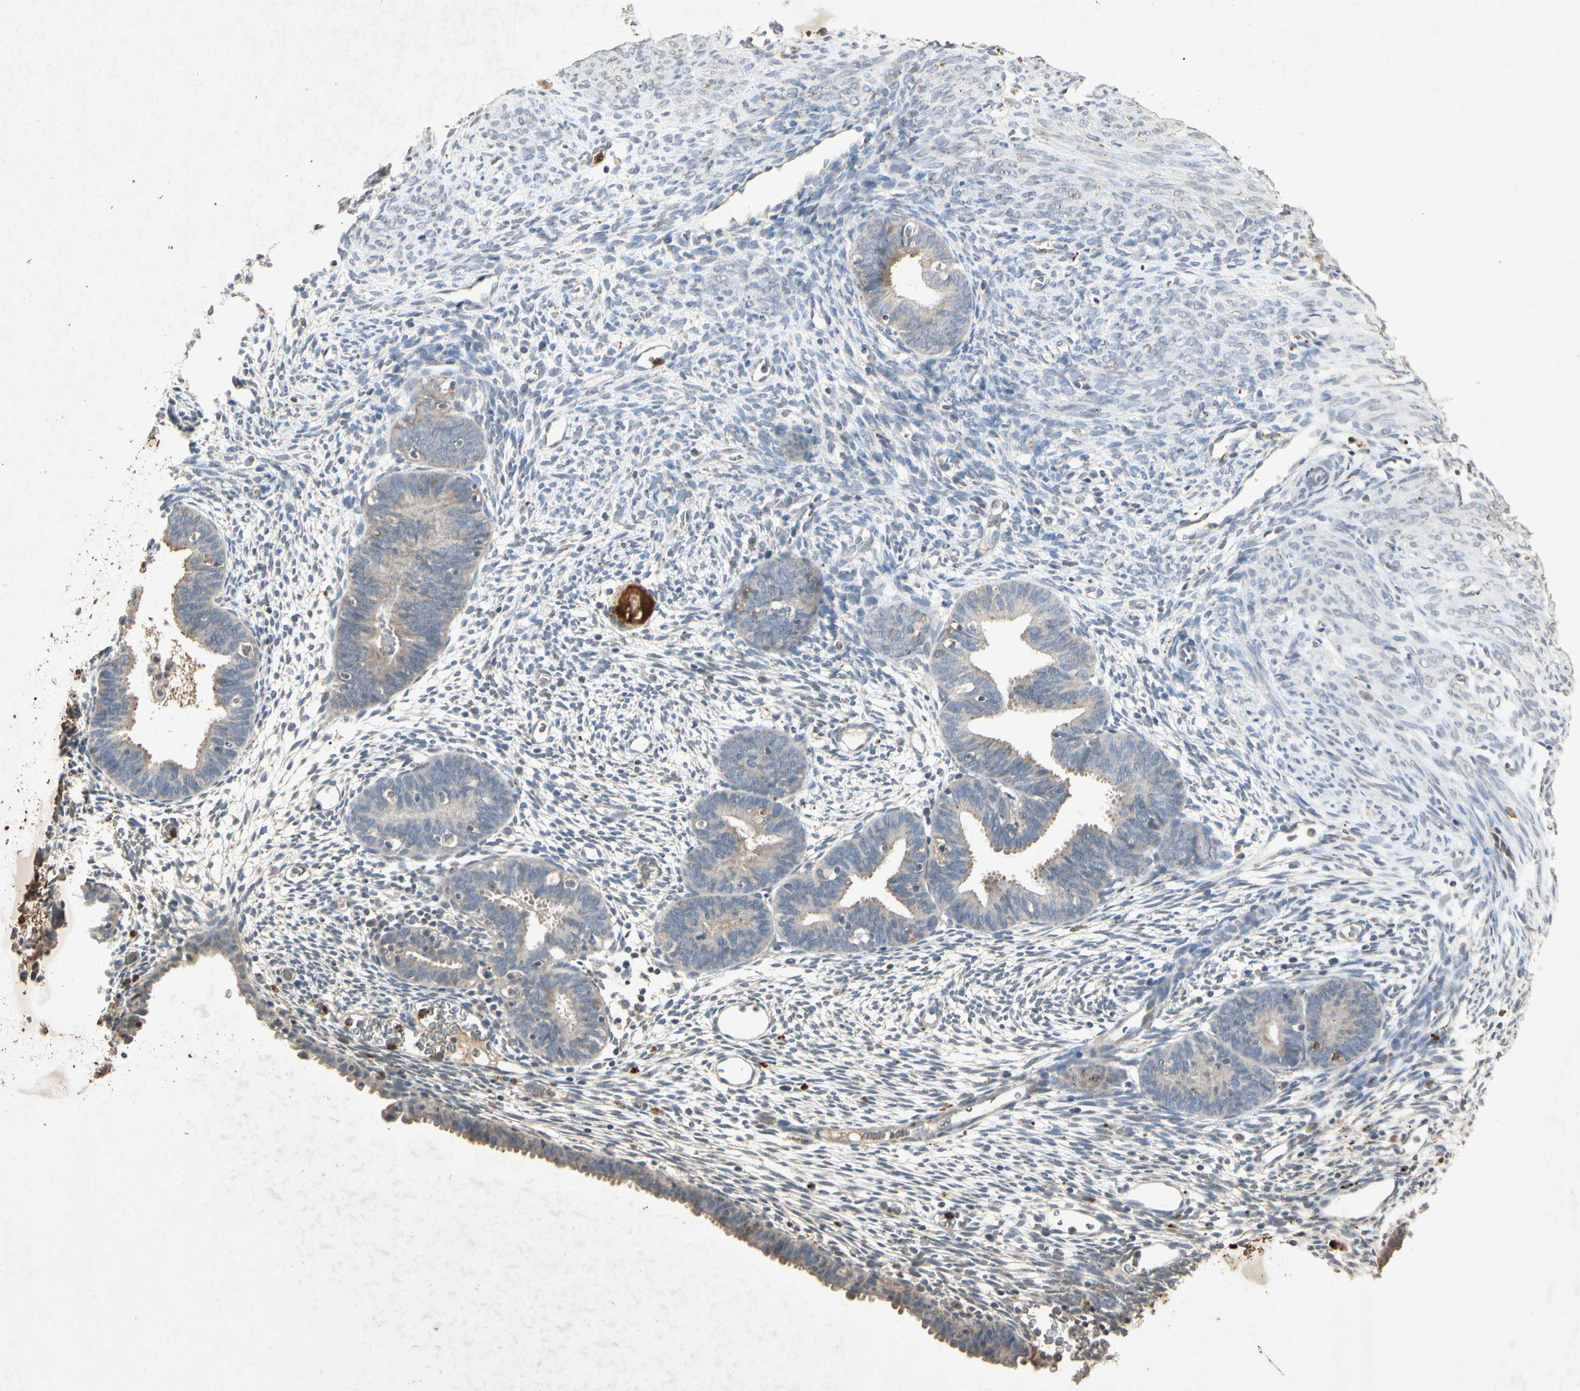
{"staining": {"intensity": "negative", "quantity": "none", "location": "none"}, "tissue": "endometrium", "cell_type": "Cells in endometrial stroma", "image_type": "normal", "snomed": [{"axis": "morphology", "description": "Normal tissue, NOS"}, {"axis": "morphology", "description": "Atrophy, NOS"}, {"axis": "topography", "description": "Uterus"}, {"axis": "topography", "description": "Endometrium"}], "caption": "Image shows no protein positivity in cells in endometrial stroma of normal endometrium. (DAB immunohistochemistry (IHC) visualized using brightfield microscopy, high magnification).", "gene": "MSRB1", "patient": {"sex": "female", "age": 68}}